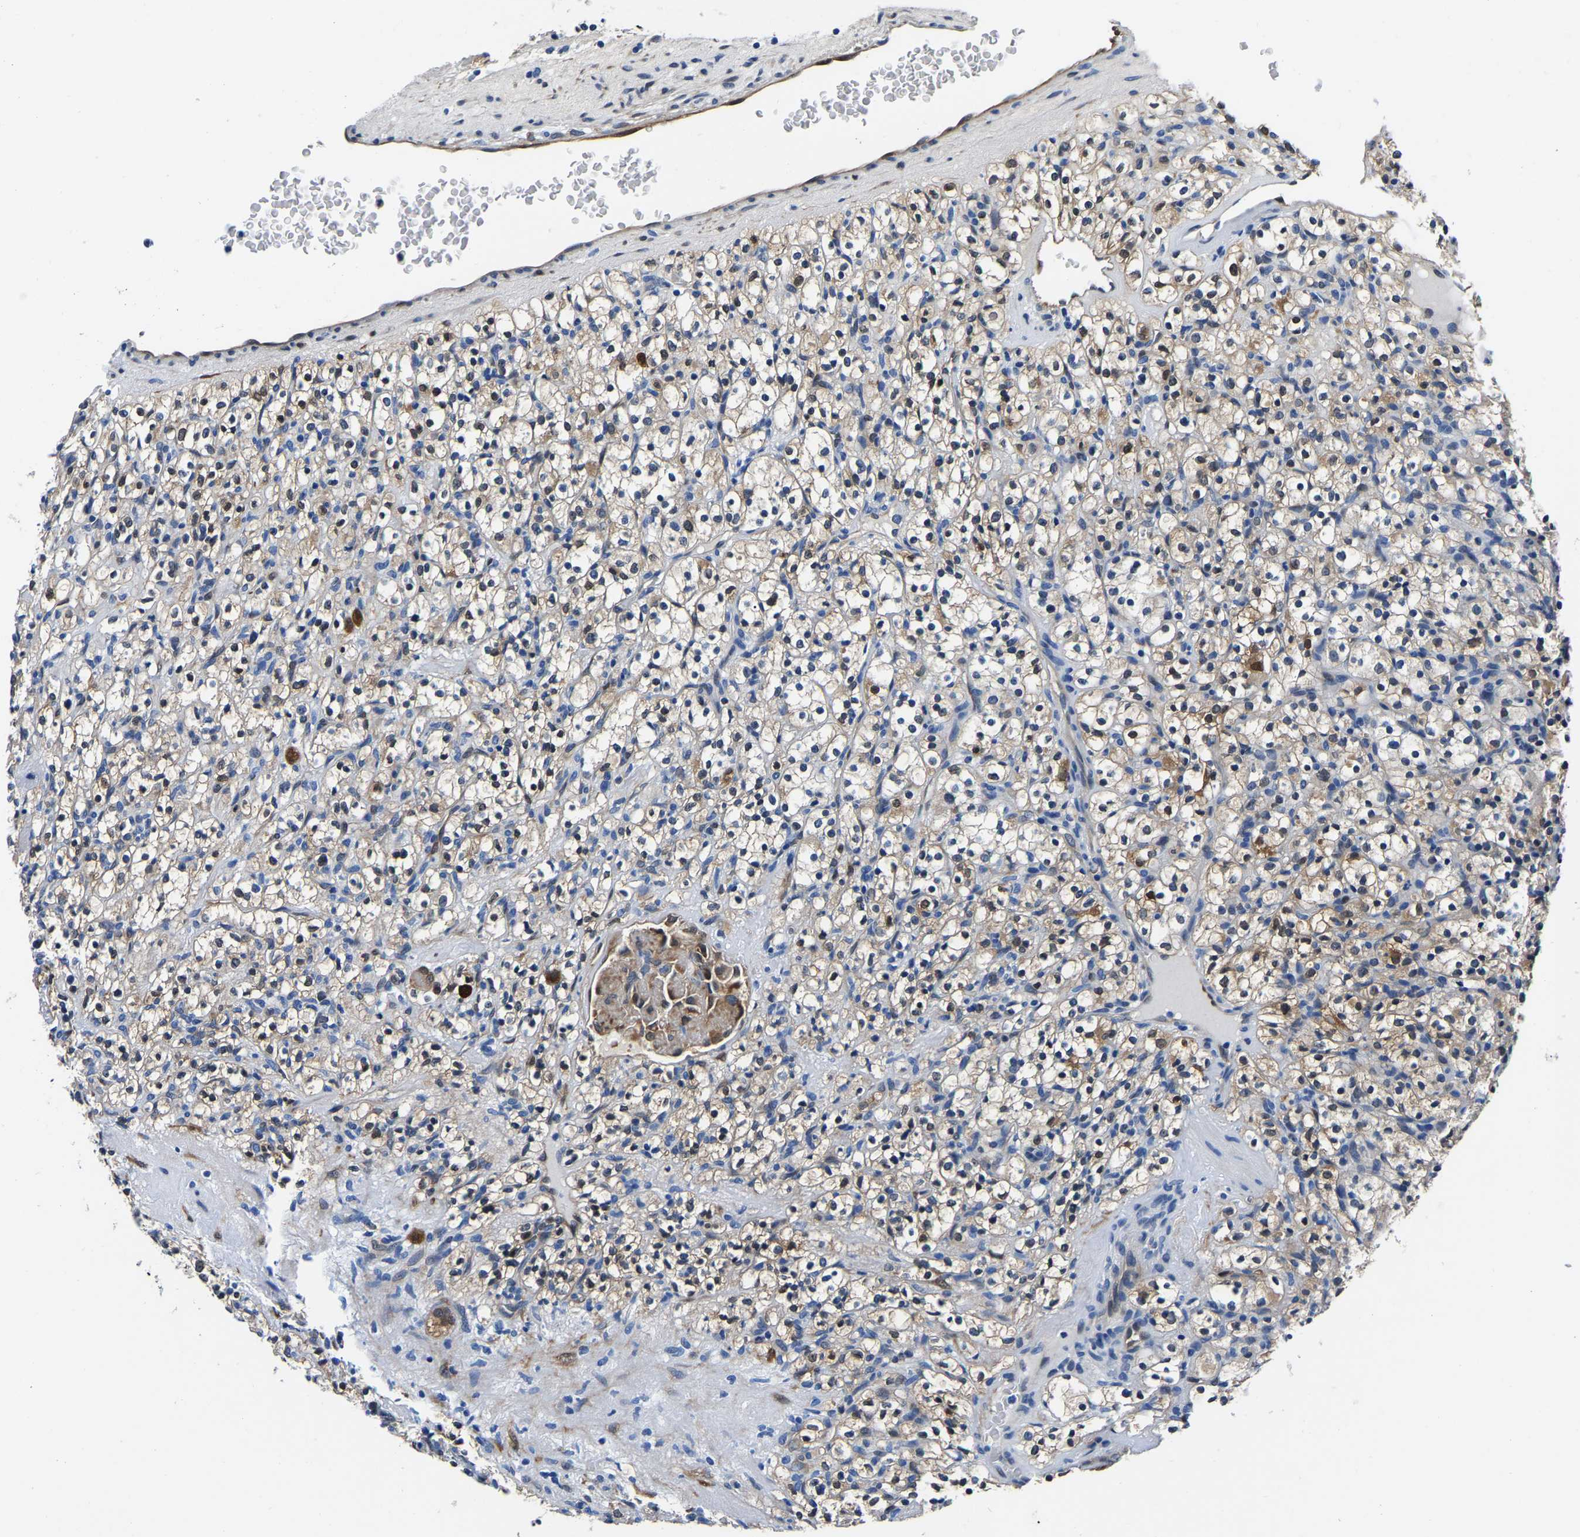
{"staining": {"intensity": "moderate", "quantity": "25%-75%", "location": "cytoplasmic/membranous"}, "tissue": "renal cancer", "cell_type": "Tumor cells", "image_type": "cancer", "snomed": [{"axis": "morphology", "description": "Normal tissue, NOS"}, {"axis": "morphology", "description": "Adenocarcinoma, NOS"}, {"axis": "topography", "description": "Kidney"}], "caption": "A brown stain highlights moderate cytoplasmic/membranous expression of a protein in renal adenocarcinoma tumor cells.", "gene": "S100A13", "patient": {"sex": "female", "age": 72}}